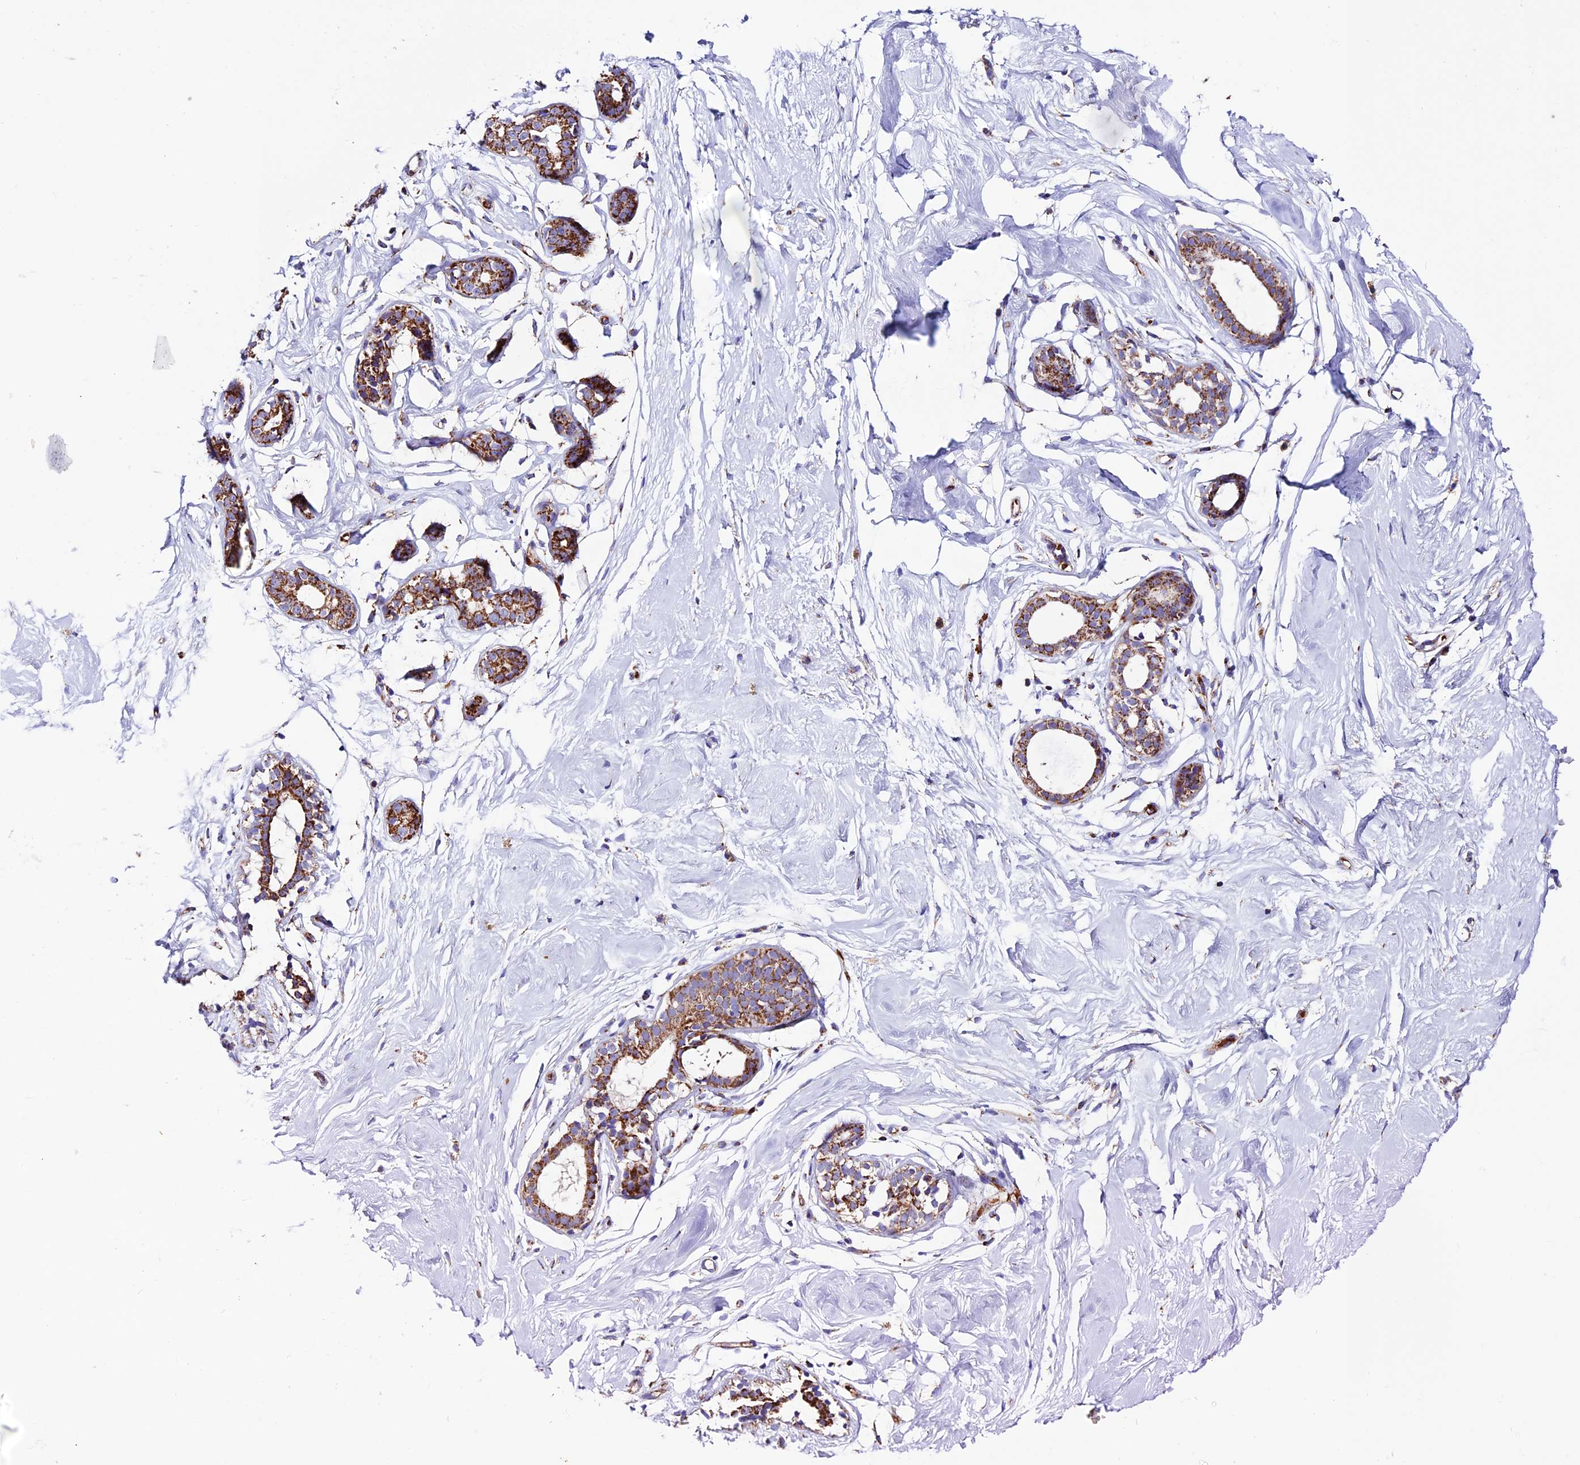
{"staining": {"intensity": "negative", "quantity": "none", "location": "none"}, "tissue": "breast", "cell_type": "Adipocytes", "image_type": "normal", "snomed": [{"axis": "morphology", "description": "Normal tissue, NOS"}, {"axis": "morphology", "description": "Adenoma, NOS"}, {"axis": "topography", "description": "Breast"}], "caption": "Protein analysis of unremarkable breast demonstrates no significant staining in adipocytes. Nuclei are stained in blue.", "gene": "CX3CL1", "patient": {"sex": "female", "age": 23}}